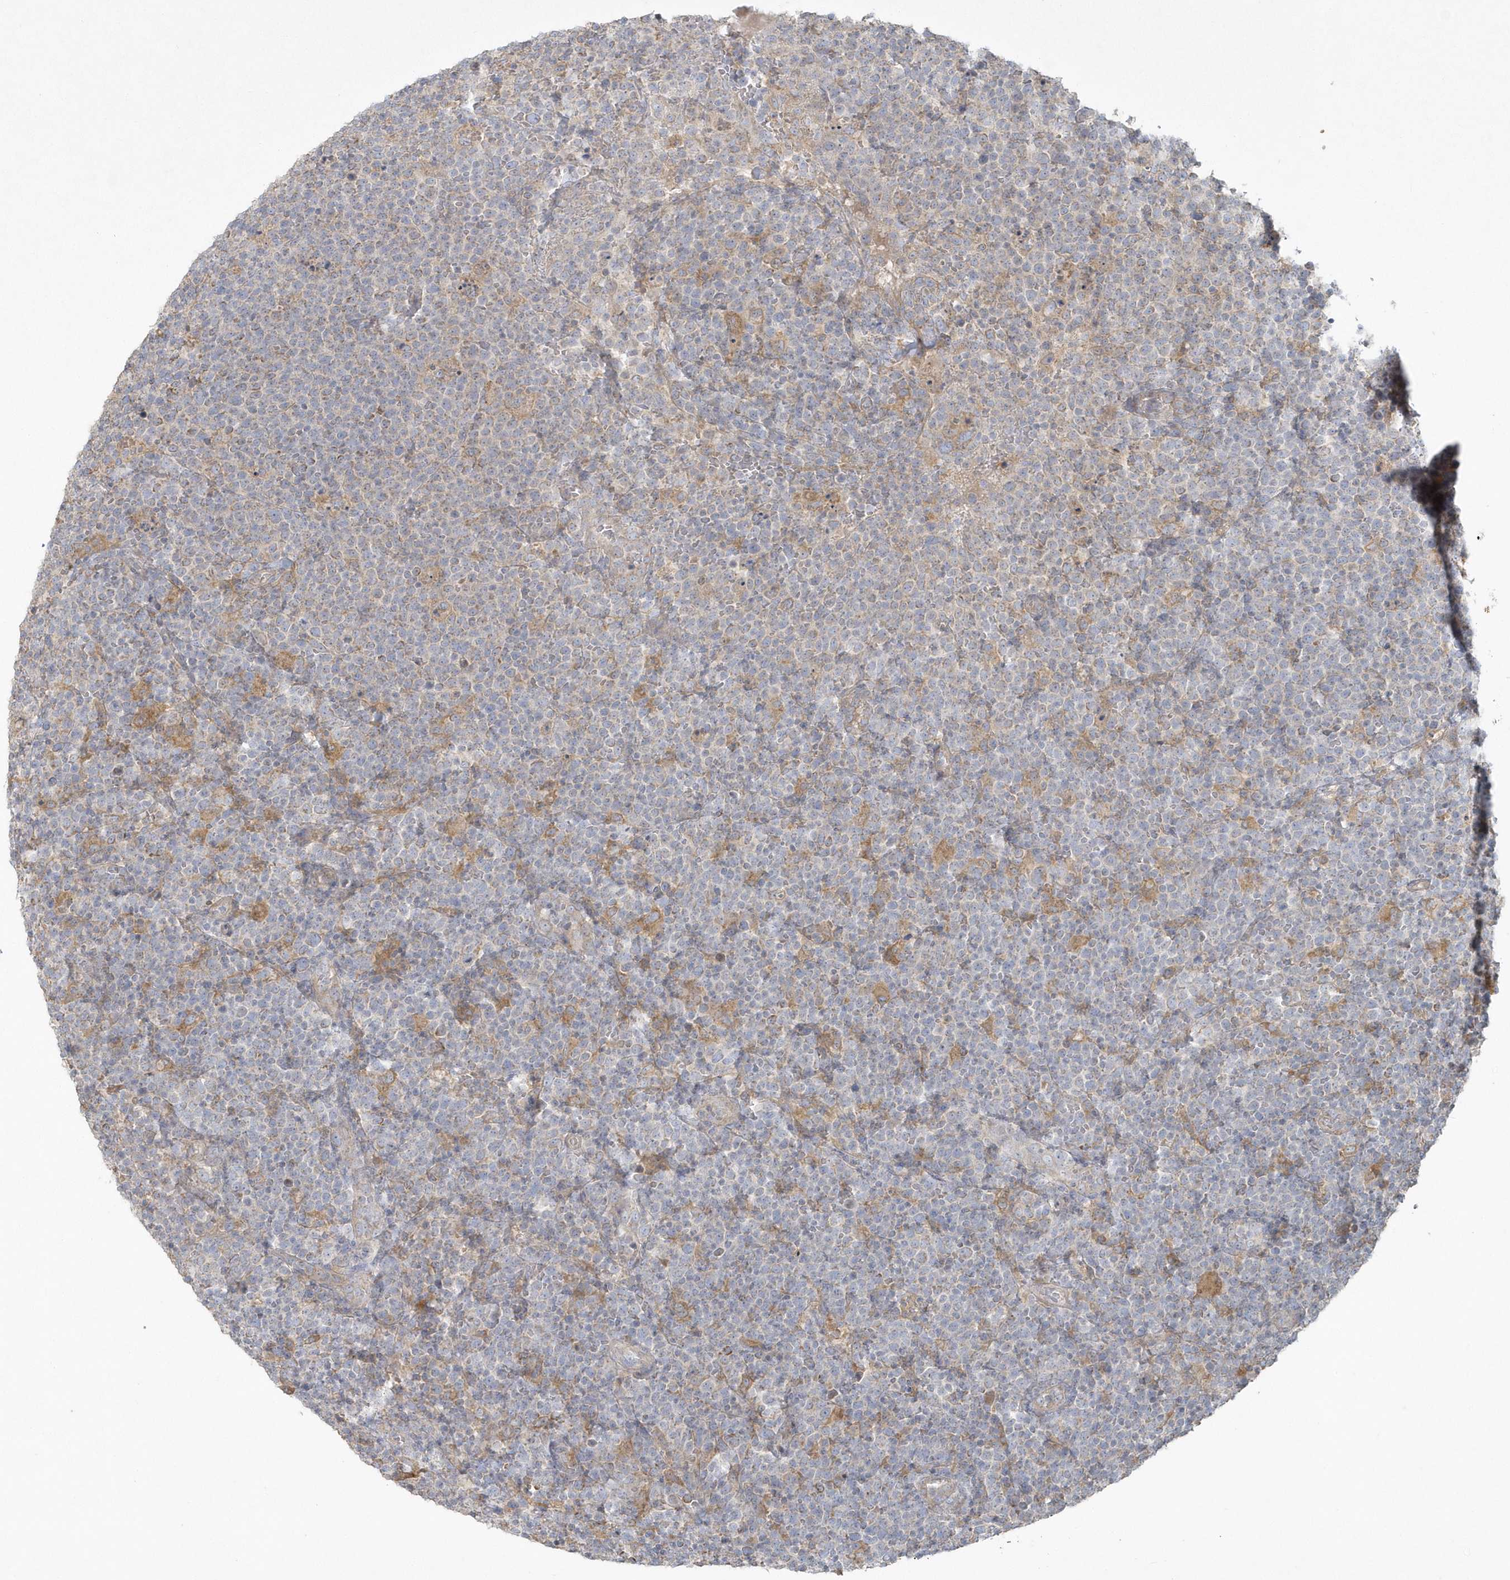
{"staining": {"intensity": "negative", "quantity": "none", "location": "none"}, "tissue": "lymphoma", "cell_type": "Tumor cells", "image_type": "cancer", "snomed": [{"axis": "morphology", "description": "Malignant lymphoma, non-Hodgkin's type, High grade"}, {"axis": "topography", "description": "Lymph node"}], "caption": "This is an immunohistochemistry (IHC) photomicrograph of malignant lymphoma, non-Hodgkin's type (high-grade). There is no expression in tumor cells.", "gene": "BLTP3A", "patient": {"sex": "male", "age": 61}}